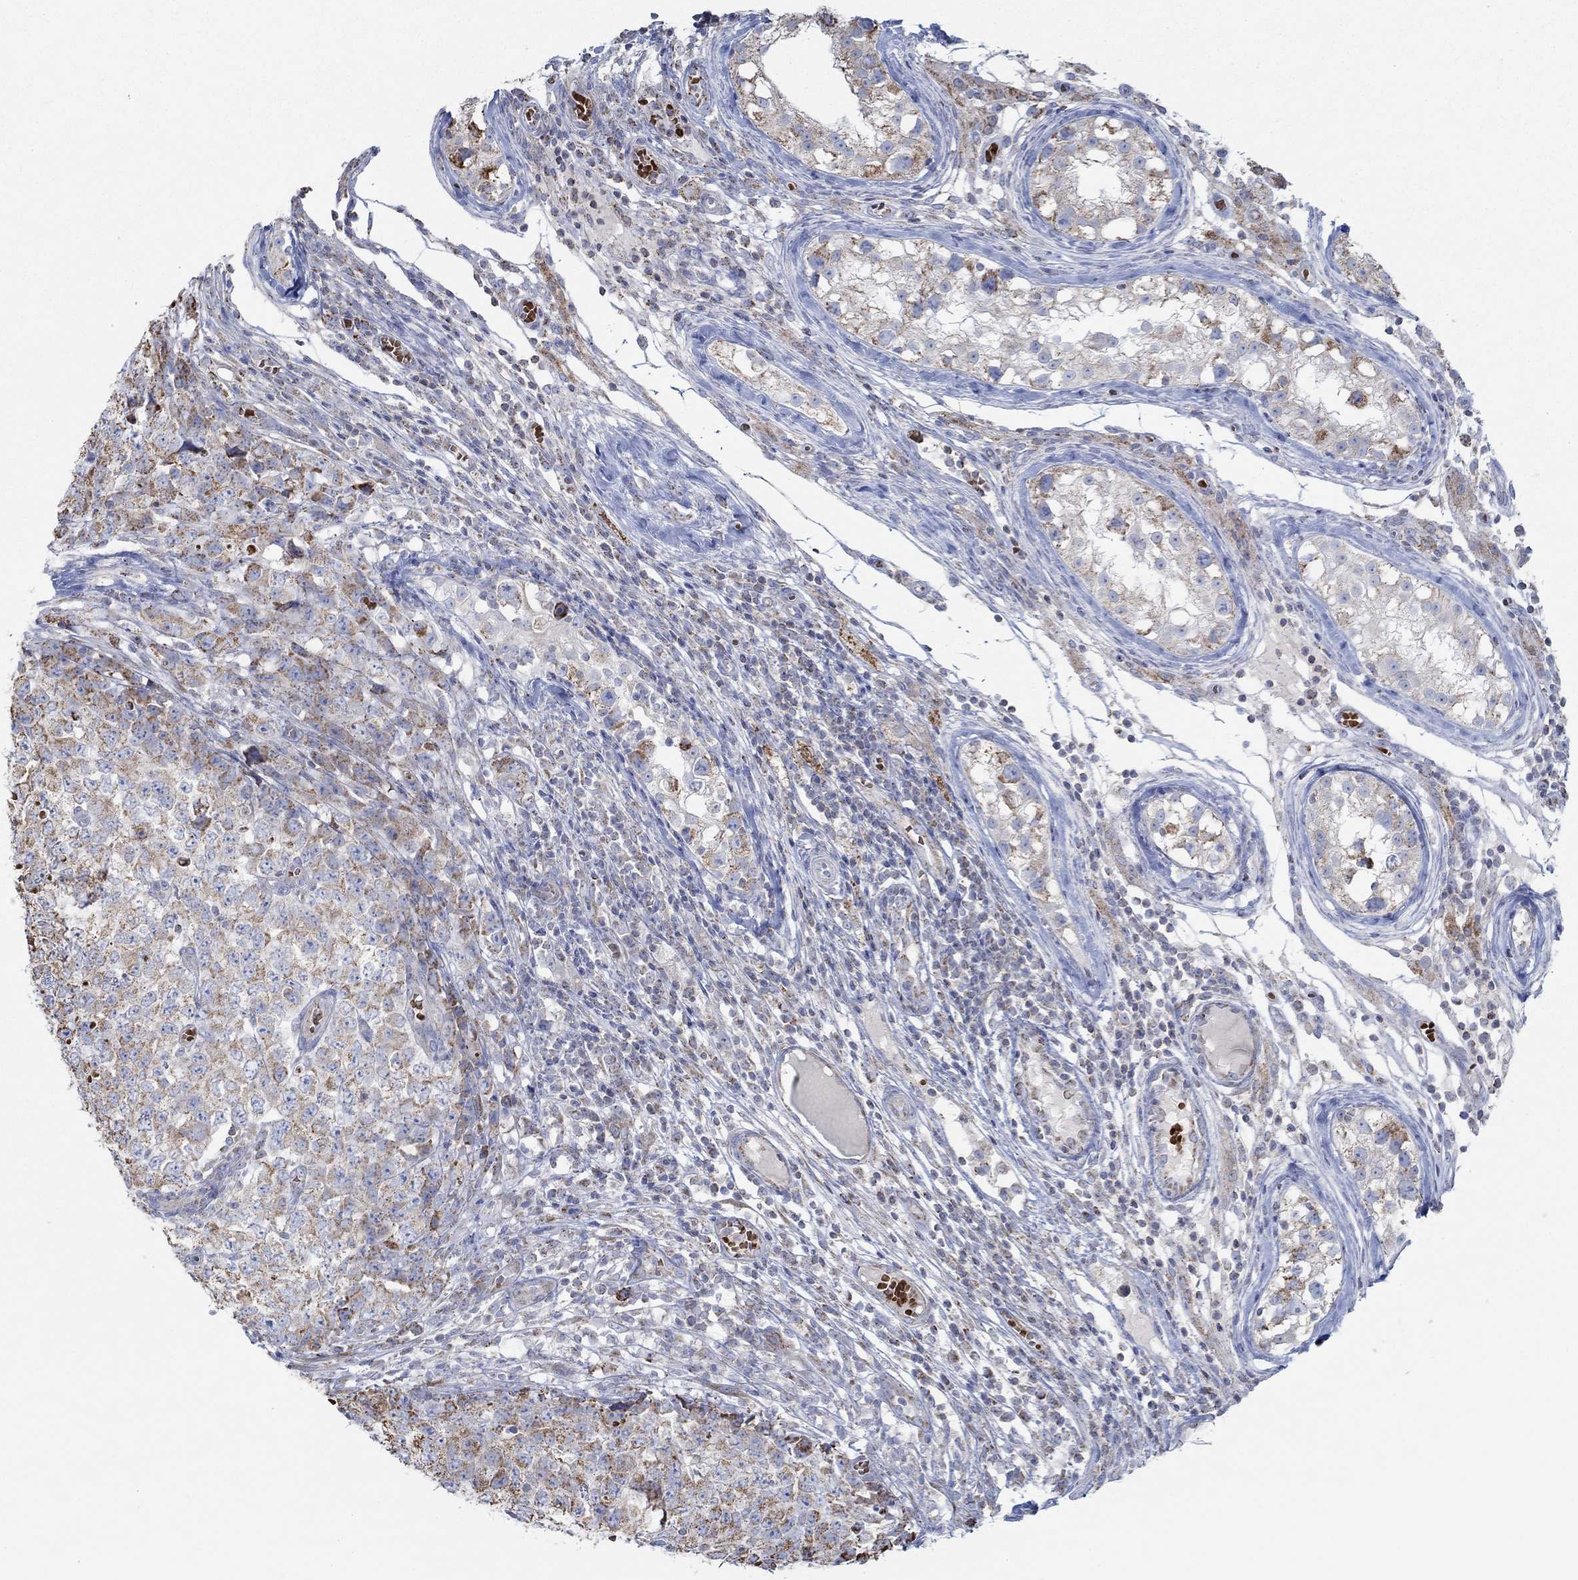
{"staining": {"intensity": "moderate", "quantity": ">75%", "location": "cytoplasmic/membranous"}, "tissue": "testis cancer", "cell_type": "Tumor cells", "image_type": "cancer", "snomed": [{"axis": "morphology", "description": "Carcinoma, Embryonal, NOS"}, {"axis": "topography", "description": "Testis"}], "caption": "IHC (DAB (3,3'-diaminobenzidine)) staining of testis cancer shows moderate cytoplasmic/membranous protein positivity in about >75% of tumor cells.", "gene": "GLOD5", "patient": {"sex": "male", "age": 23}}